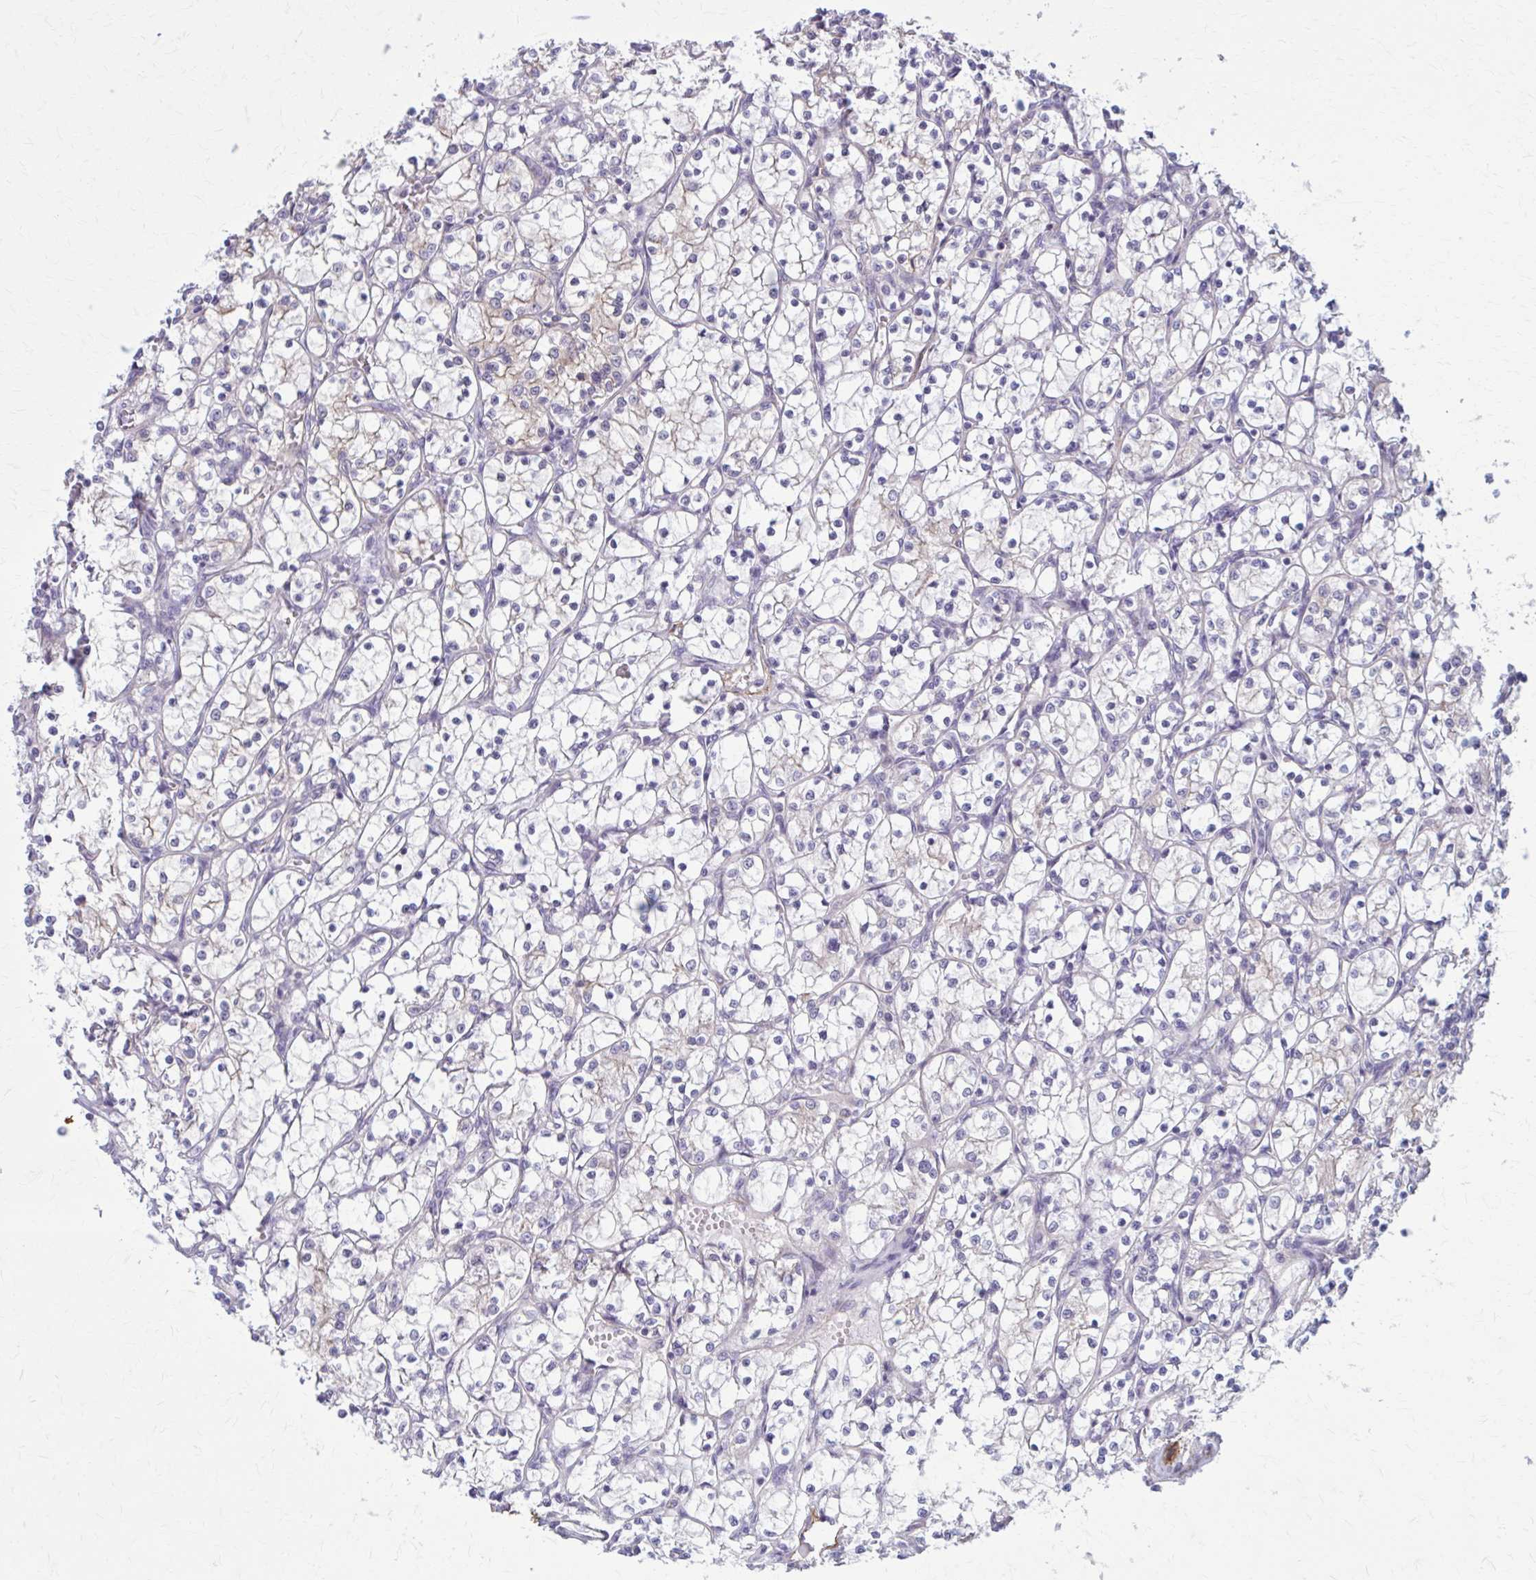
{"staining": {"intensity": "weak", "quantity": "<25%", "location": "cytoplasmic/membranous"}, "tissue": "renal cancer", "cell_type": "Tumor cells", "image_type": "cancer", "snomed": [{"axis": "morphology", "description": "Adenocarcinoma, NOS"}, {"axis": "topography", "description": "Kidney"}], "caption": "This is an immunohistochemistry (IHC) photomicrograph of renal cancer (adenocarcinoma). There is no positivity in tumor cells.", "gene": "ZDHHC7", "patient": {"sex": "female", "age": 69}}